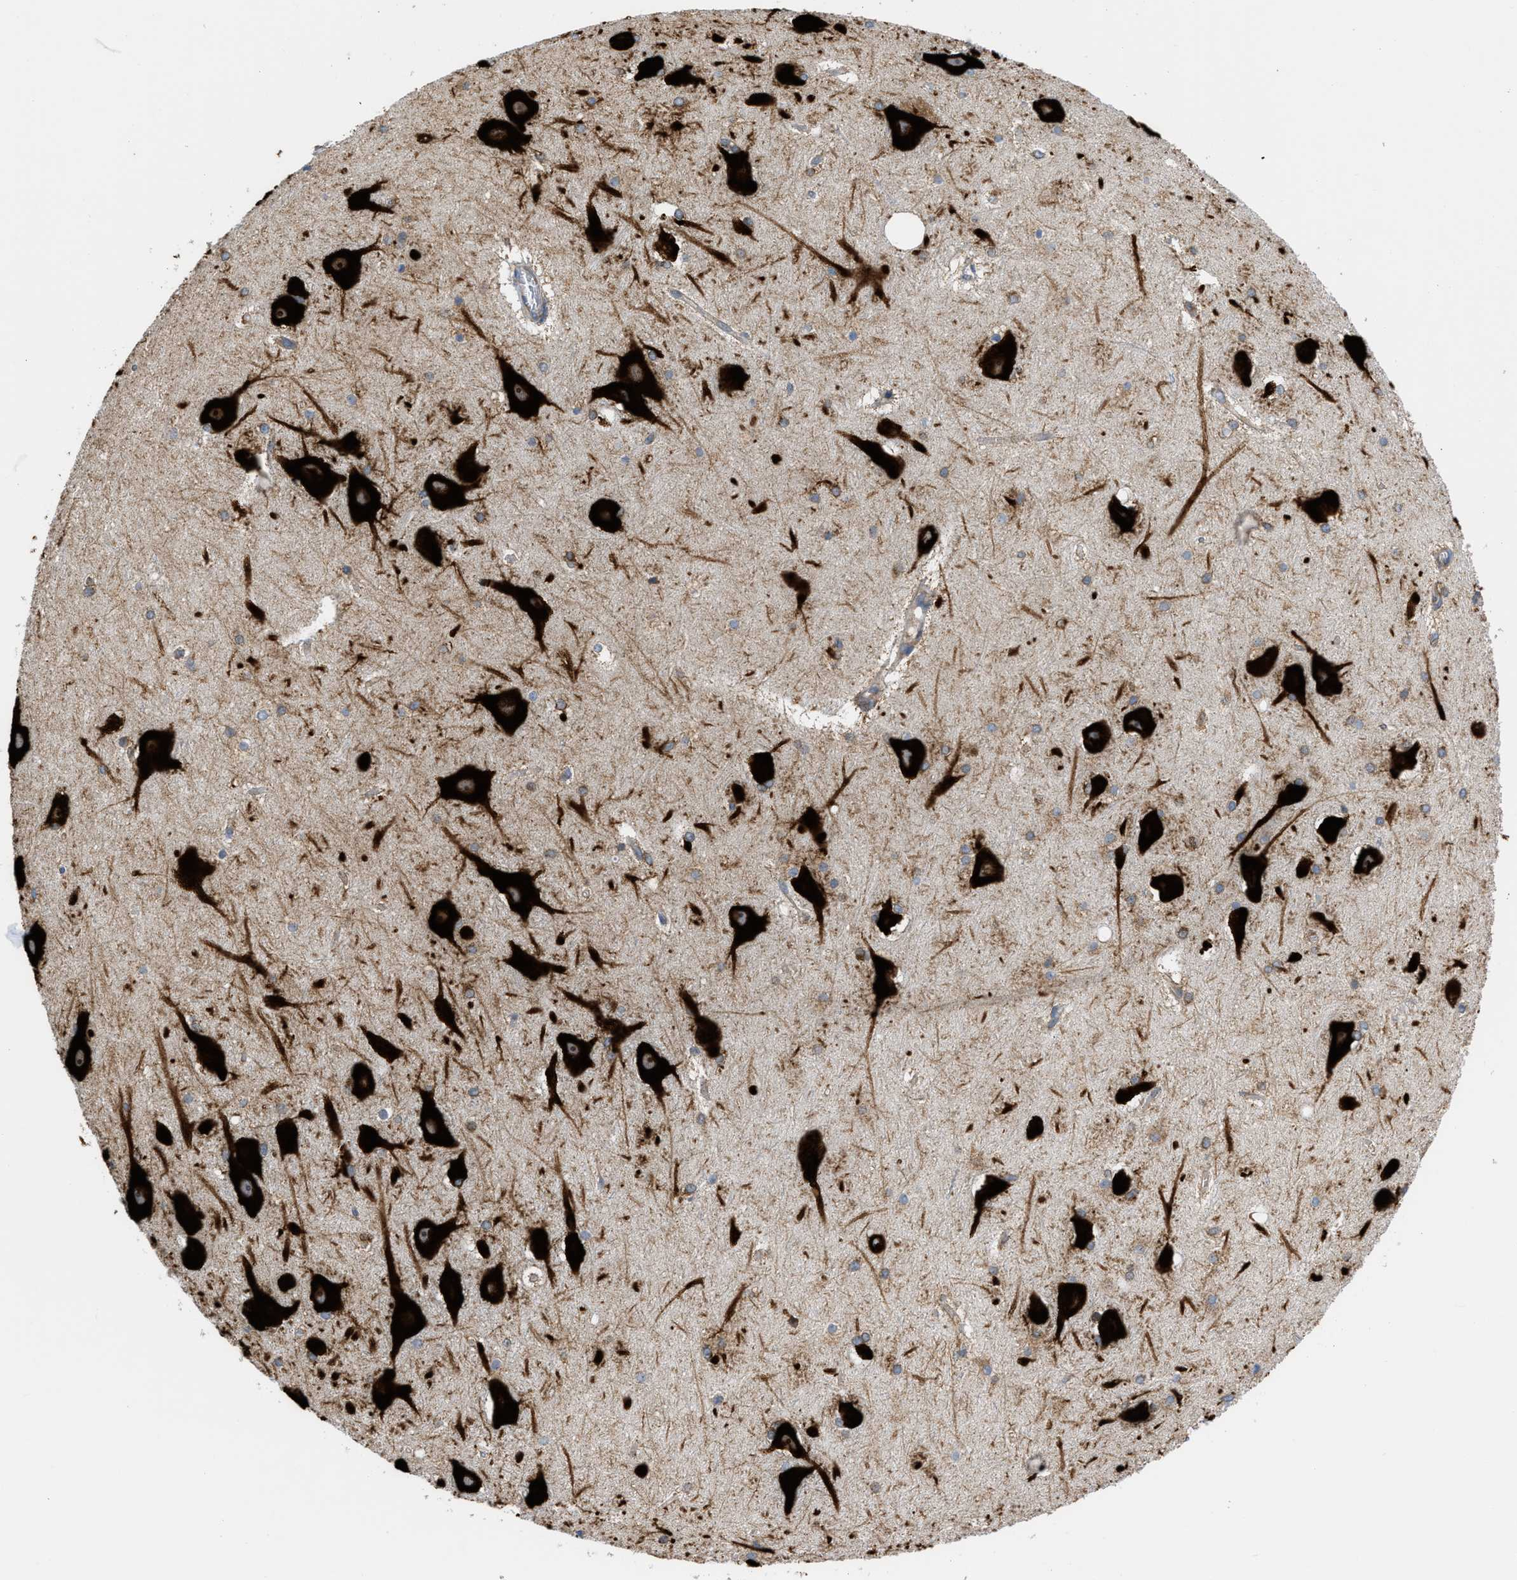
{"staining": {"intensity": "strong", "quantity": "25%-75%", "location": "cytoplasmic/membranous"}, "tissue": "hippocampus", "cell_type": "Glial cells", "image_type": "normal", "snomed": [{"axis": "morphology", "description": "Normal tissue, NOS"}, {"axis": "topography", "description": "Hippocampus"}], "caption": "A micrograph of hippocampus stained for a protein reveals strong cytoplasmic/membranous brown staining in glial cells. (DAB (3,3'-diaminobenzidine) IHC, brown staining for protein, blue staining for nuclei).", "gene": "GPAT4", "patient": {"sex": "female", "age": 19}}